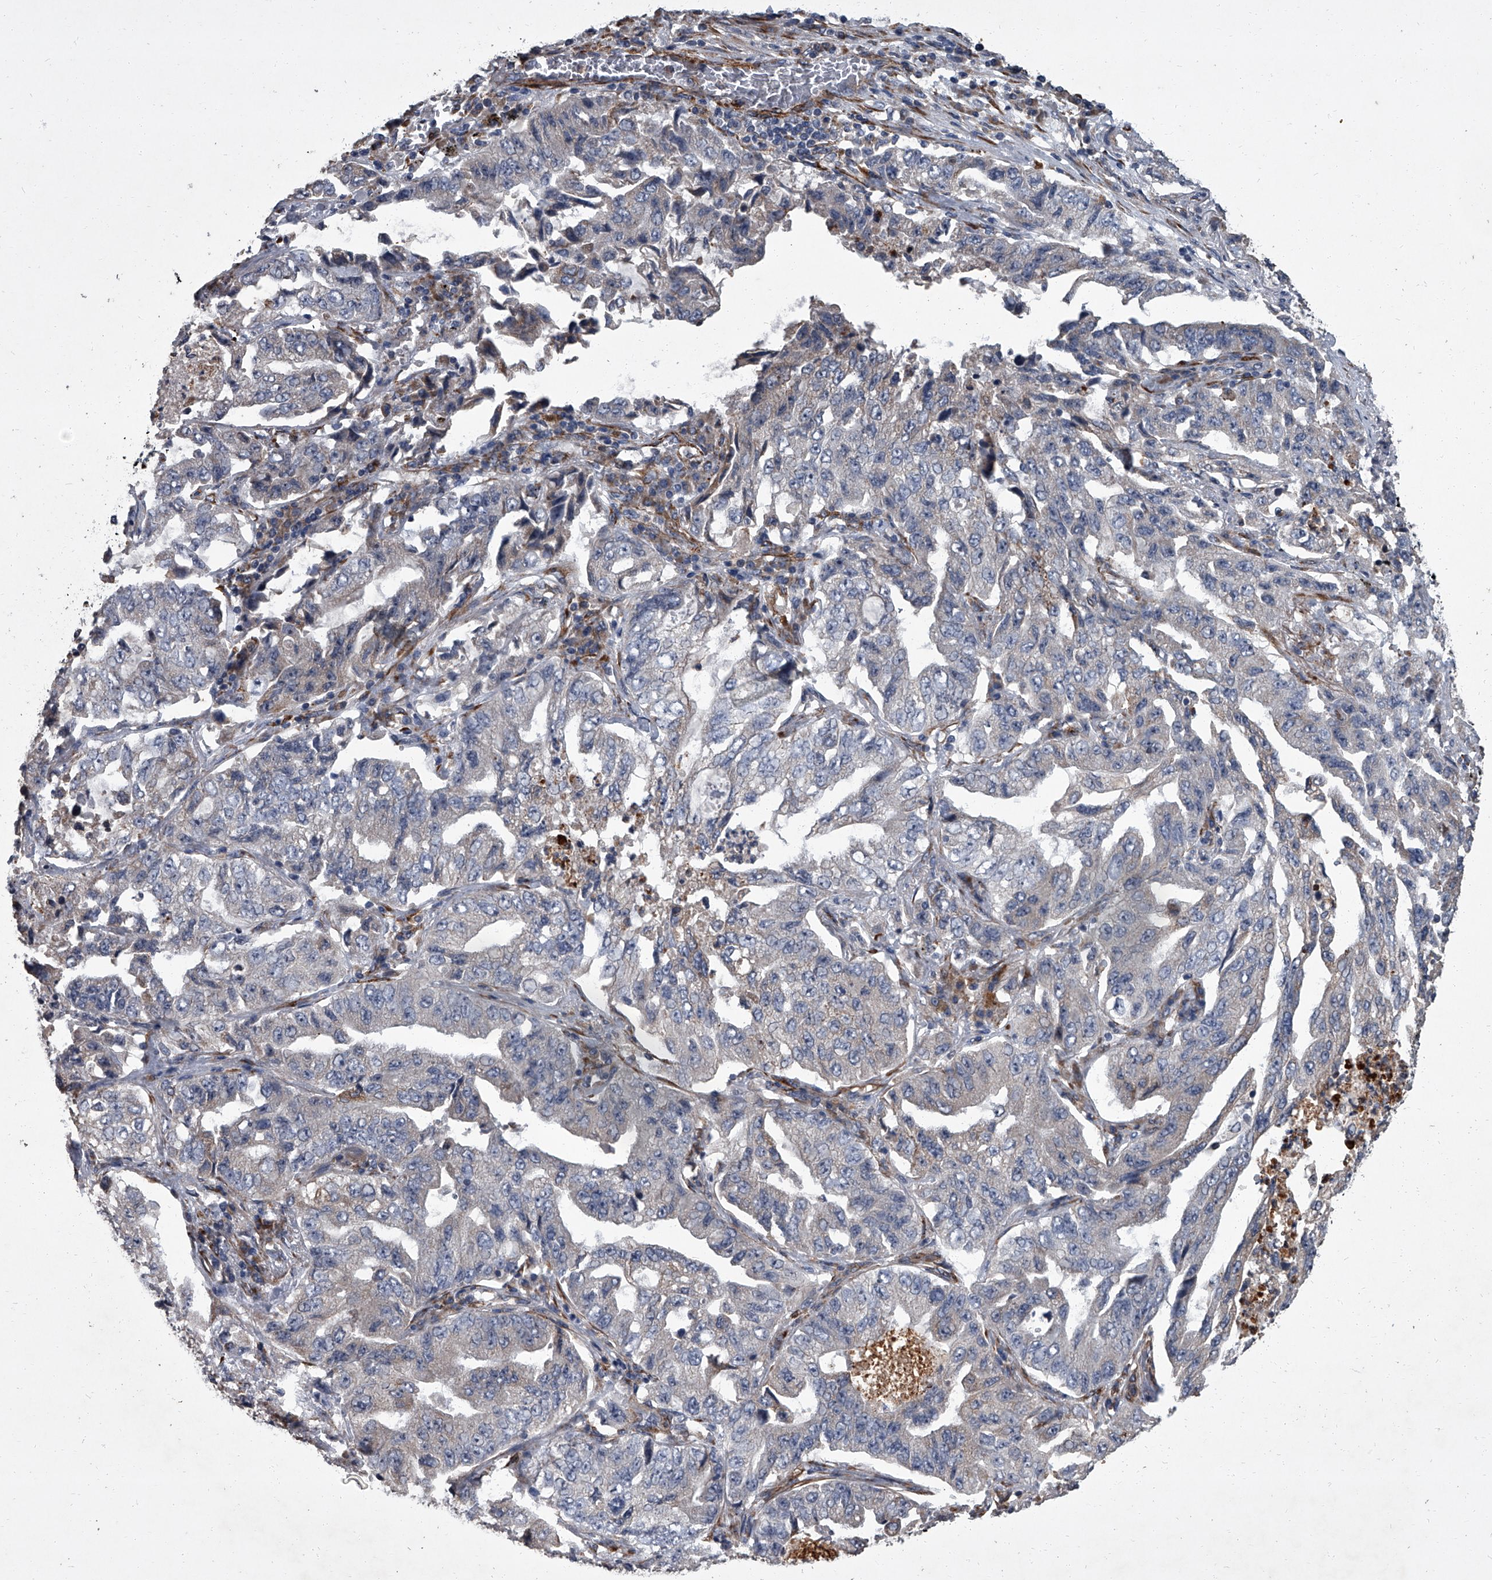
{"staining": {"intensity": "negative", "quantity": "none", "location": "none"}, "tissue": "lung cancer", "cell_type": "Tumor cells", "image_type": "cancer", "snomed": [{"axis": "morphology", "description": "Adenocarcinoma, NOS"}, {"axis": "topography", "description": "Lung"}], "caption": "The histopathology image reveals no staining of tumor cells in lung cancer.", "gene": "SIRT4", "patient": {"sex": "female", "age": 51}}